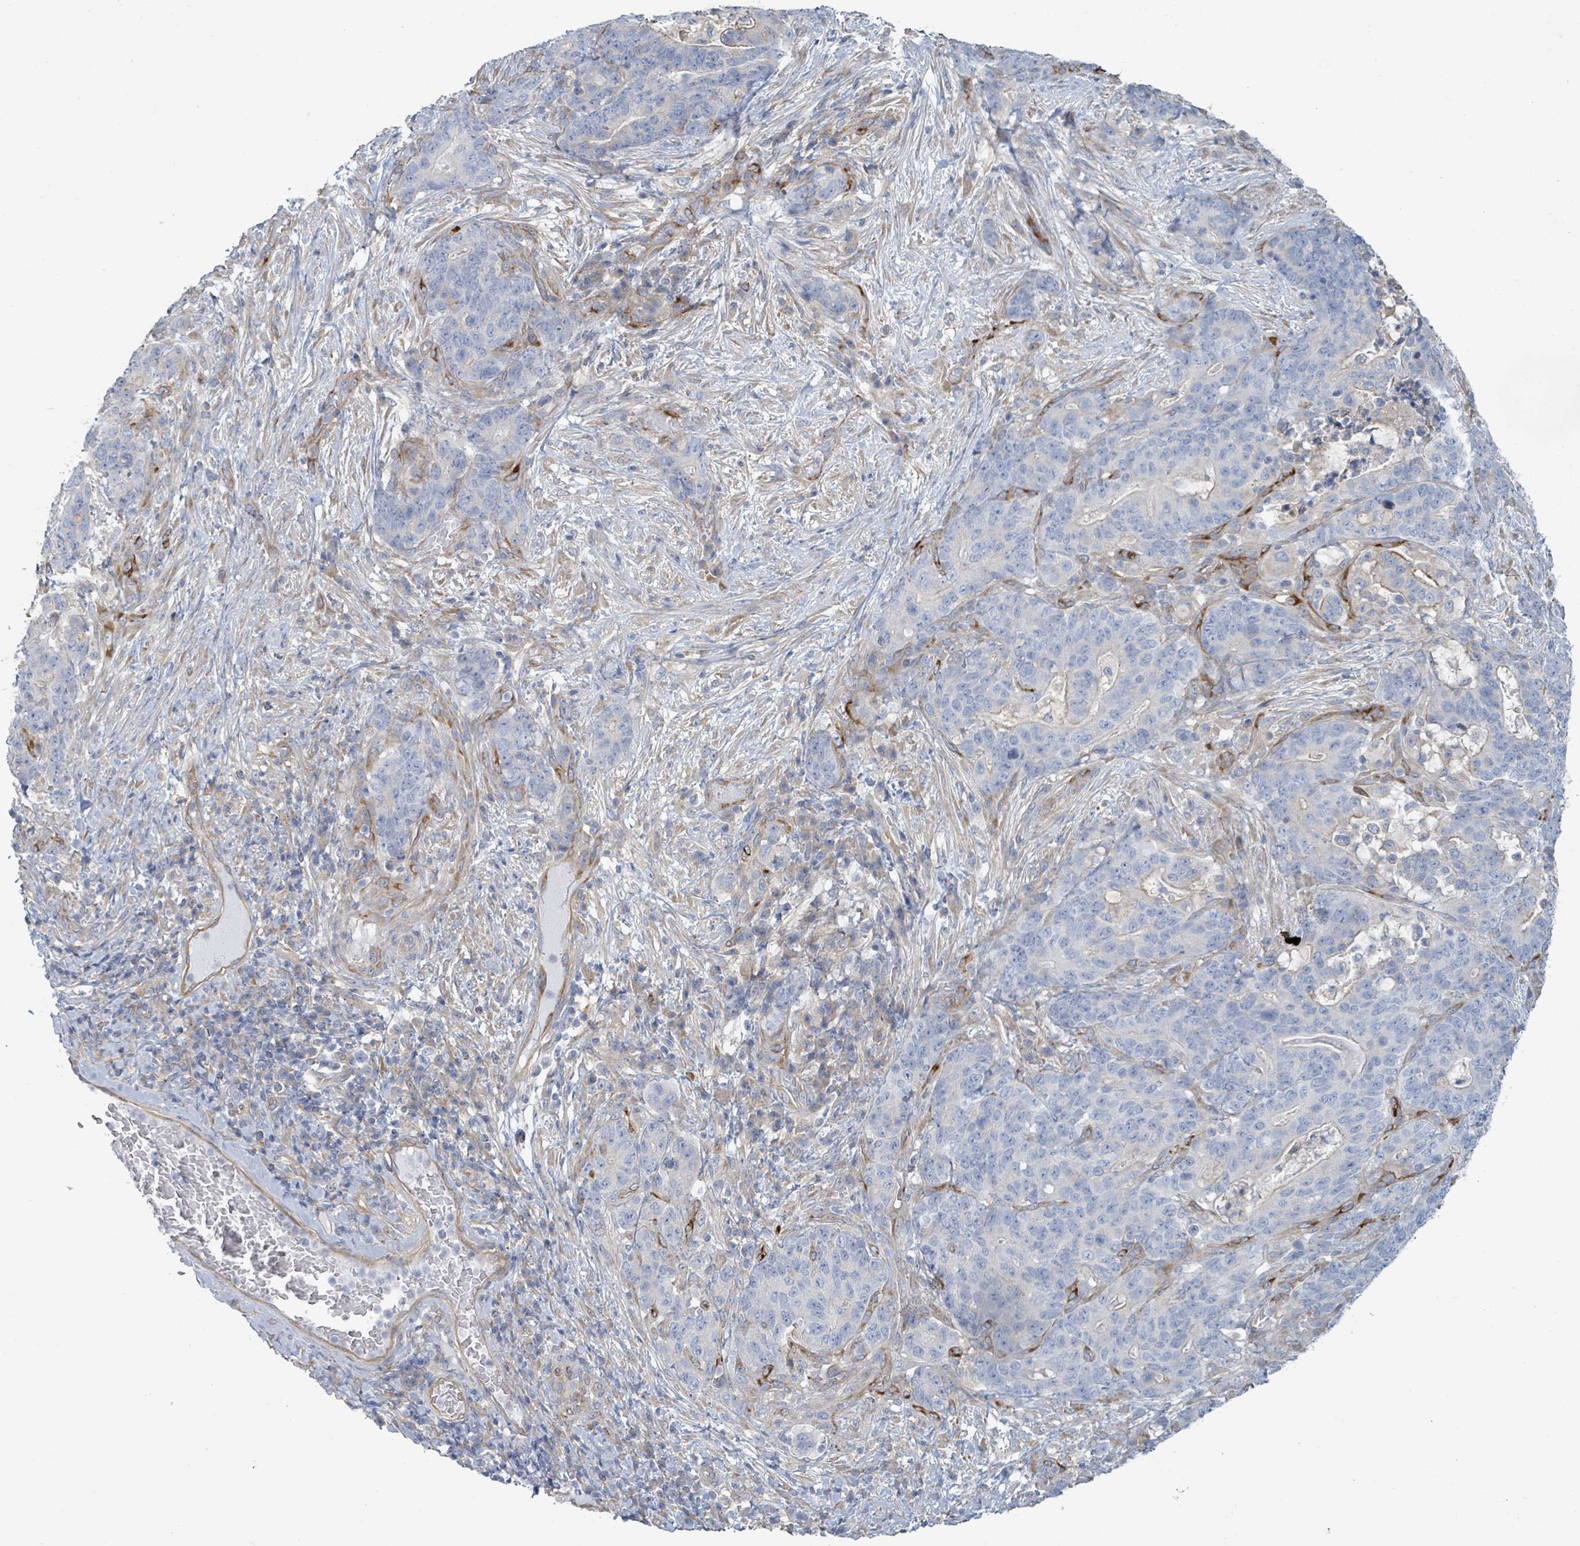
{"staining": {"intensity": "negative", "quantity": "none", "location": "none"}, "tissue": "stomach cancer", "cell_type": "Tumor cells", "image_type": "cancer", "snomed": [{"axis": "morphology", "description": "Normal tissue, NOS"}, {"axis": "morphology", "description": "Adenocarcinoma, NOS"}, {"axis": "topography", "description": "Stomach"}], "caption": "Stomach adenocarcinoma was stained to show a protein in brown. There is no significant expression in tumor cells. (DAB (3,3'-diaminobenzidine) IHC, high magnification).", "gene": "COL13A1", "patient": {"sex": "female", "age": 64}}